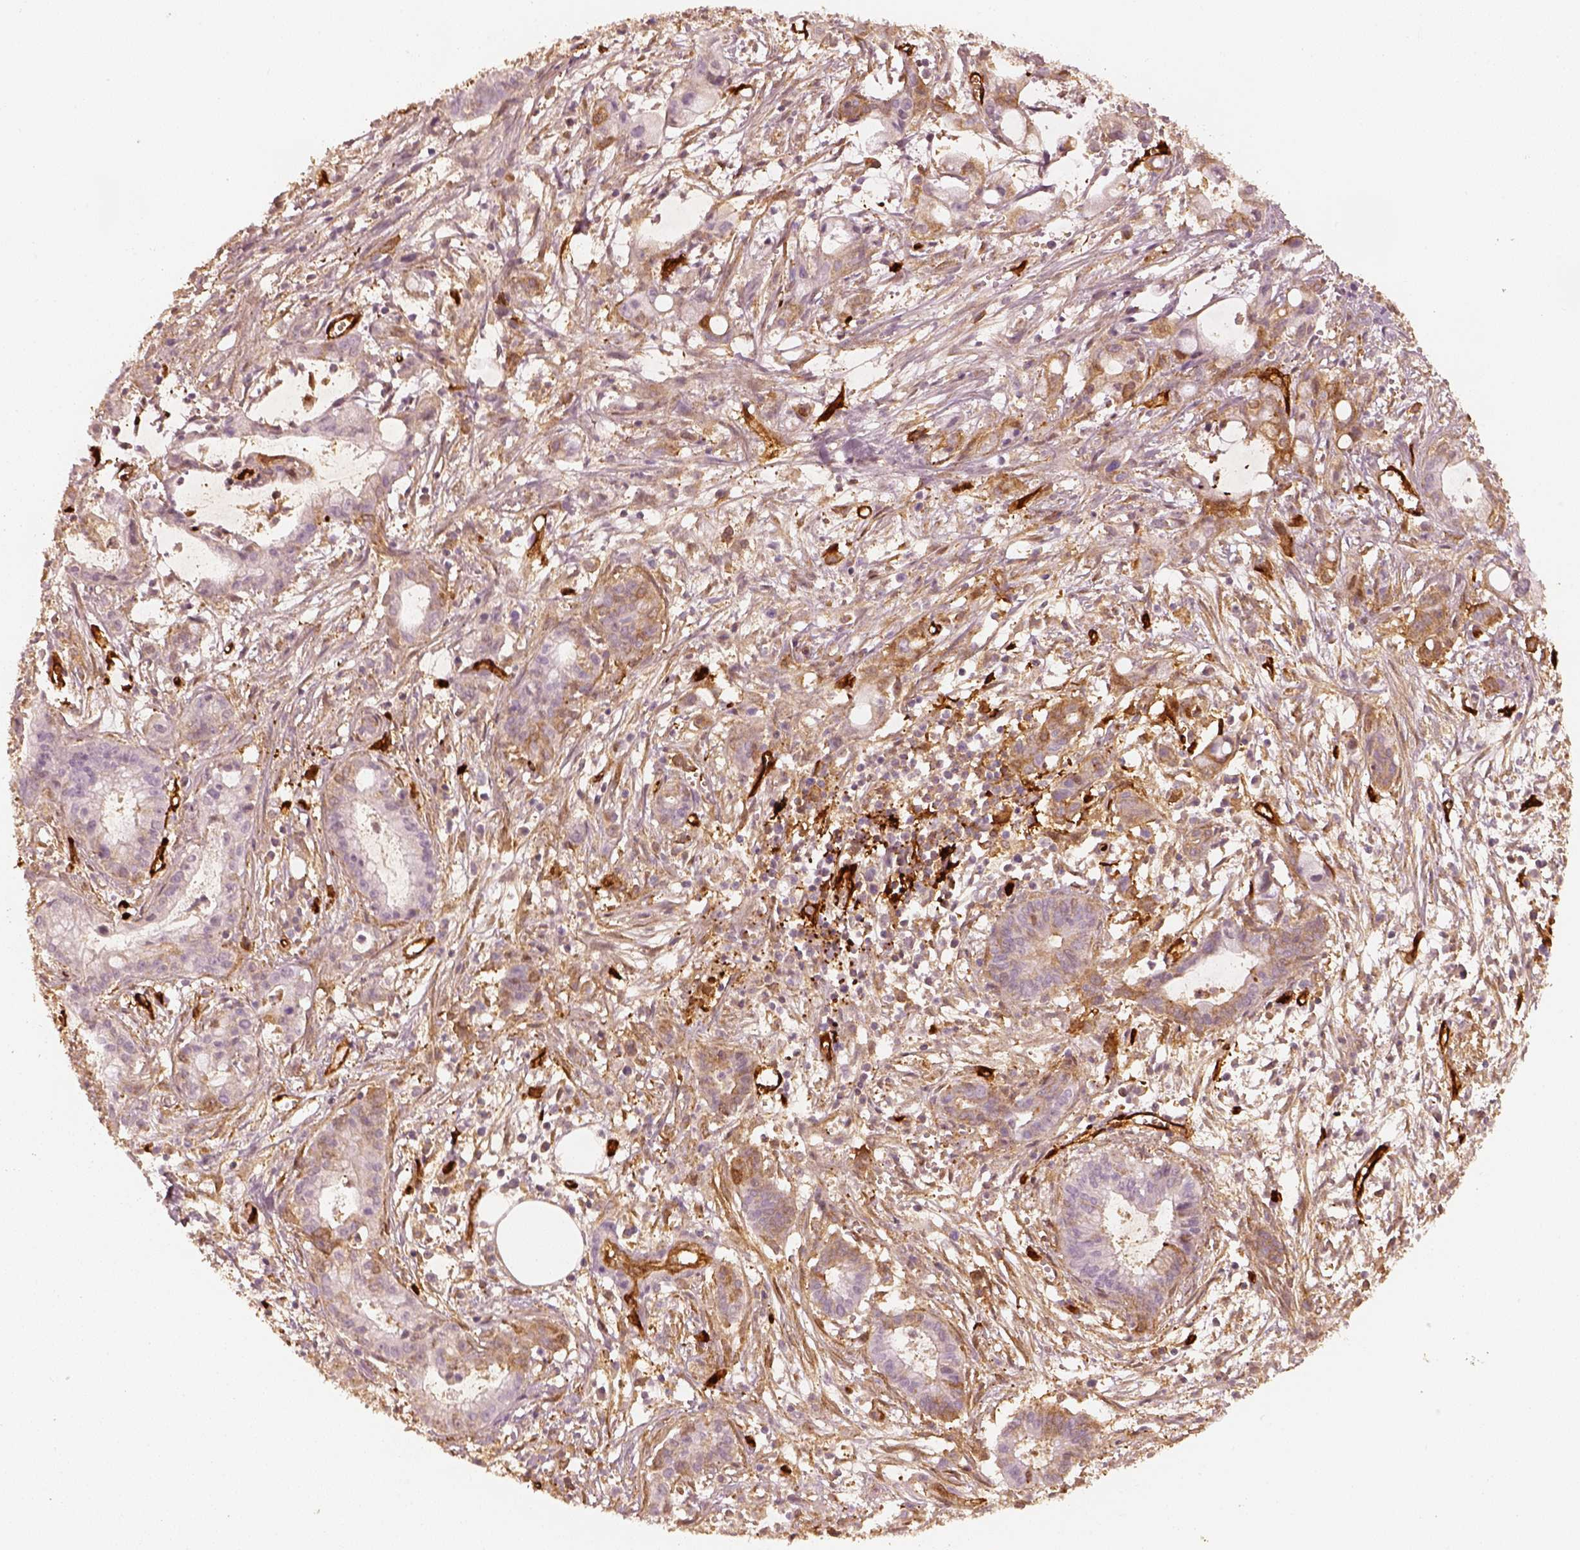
{"staining": {"intensity": "negative", "quantity": "none", "location": "none"}, "tissue": "pancreatic cancer", "cell_type": "Tumor cells", "image_type": "cancer", "snomed": [{"axis": "morphology", "description": "Adenocarcinoma, NOS"}, {"axis": "topography", "description": "Pancreas"}], "caption": "An immunohistochemistry photomicrograph of adenocarcinoma (pancreatic) is shown. There is no staining in tumor cells of adenocarcinoma (pancreatic).", "gene": "FSCN1", "patient": {"sex": "male", "age": 48}}